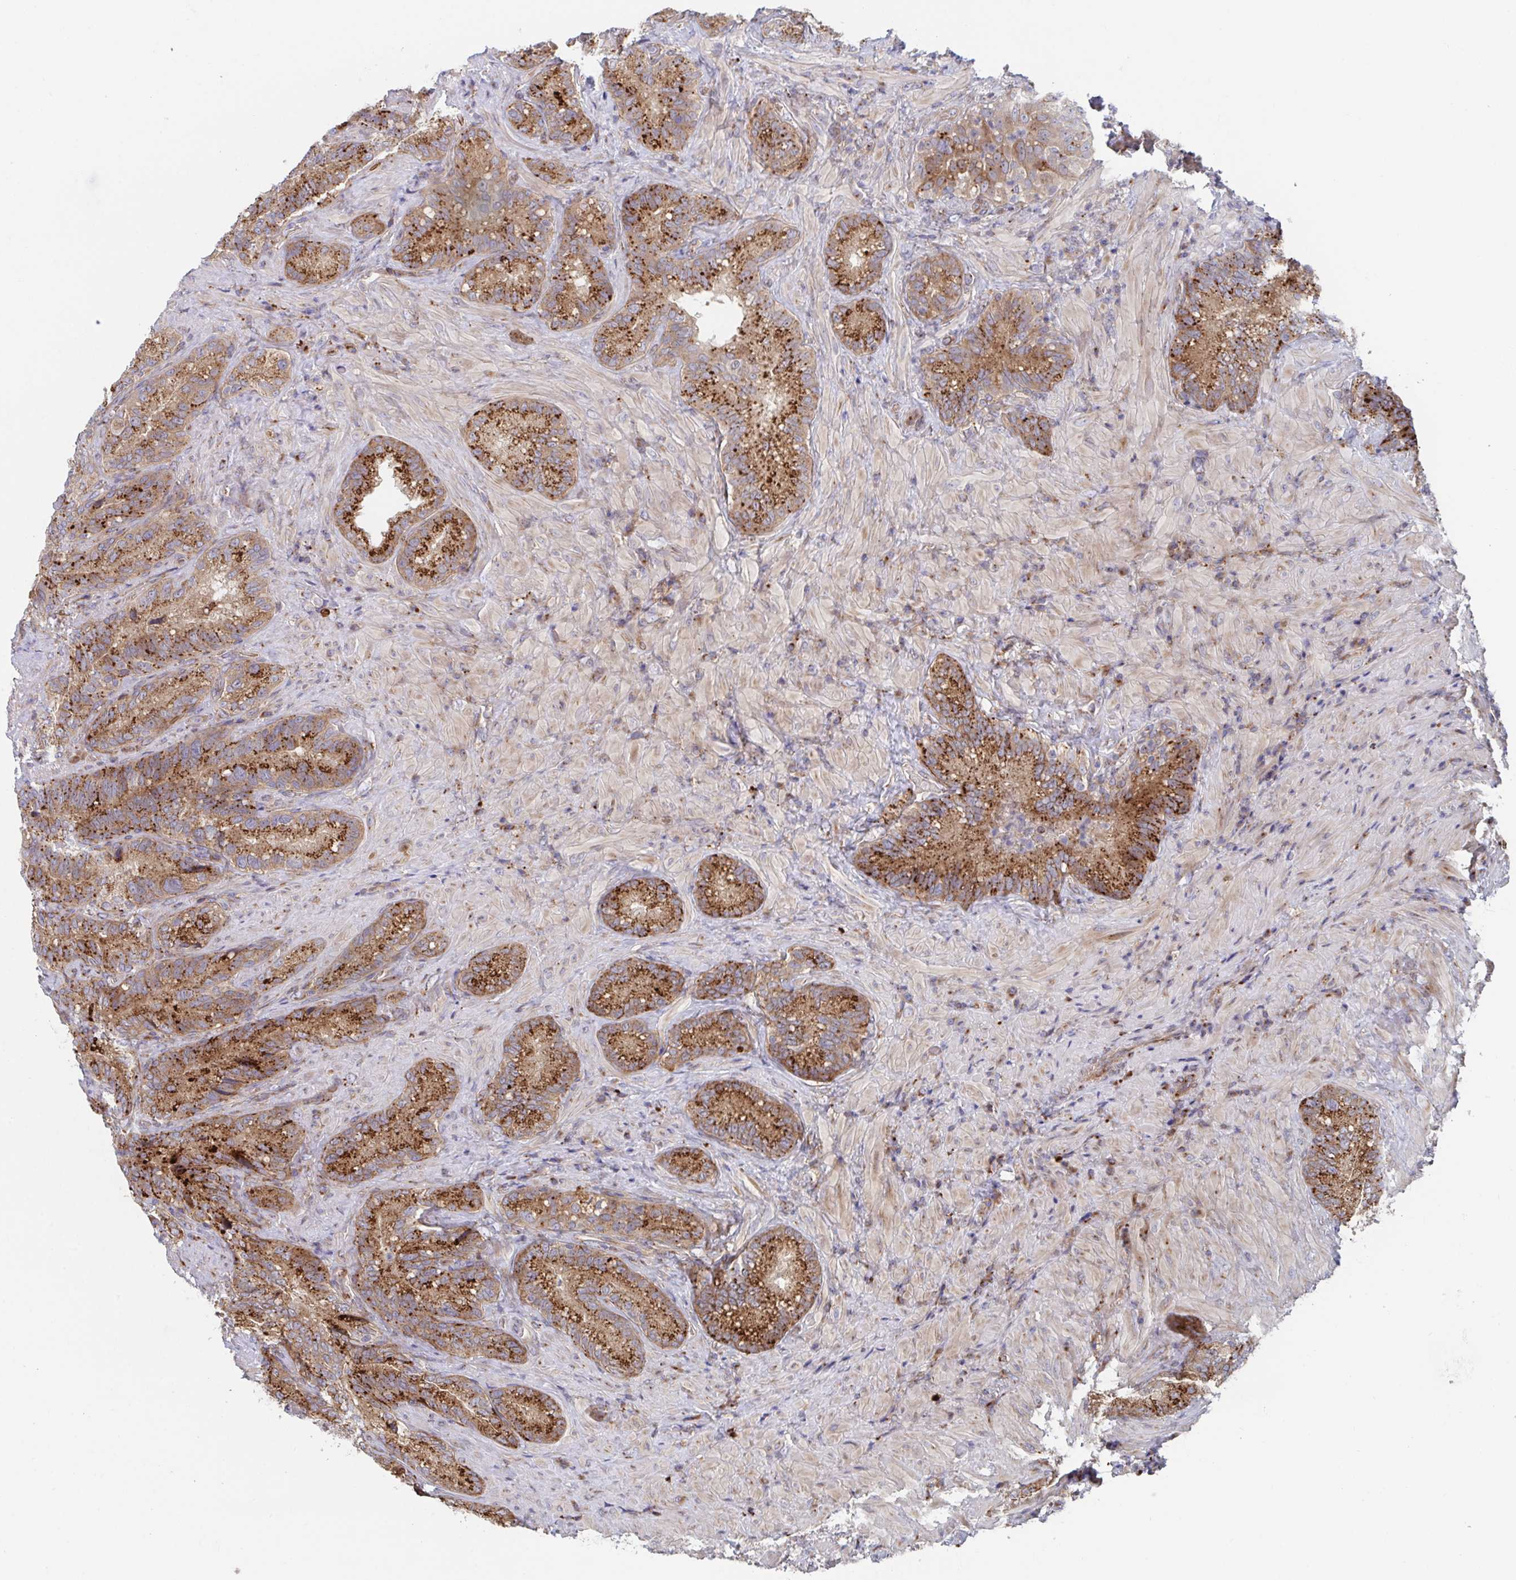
{"staining": {"intensity": "strong", "quantity": ">75%", "location": "cytoplasmic/membranous"}, "tissue": "seminal vesicle", "cell_type": "Glandular cells", "image_type": "normal", "snomed": [{"axis": "morphology", "description": "Normal tissue, NOS"}, {"axis": "topography", "description": "Seminal veicle"}], "caption": "A photomicrograph showing strong cytoplasmic/membranous staining in about >75% of glandular cells in normal seminal vesicle, as visualized by brown immunohistochemical staining.", "gene": "FJX1", "patient": {"sex": "male", "age": 68}}